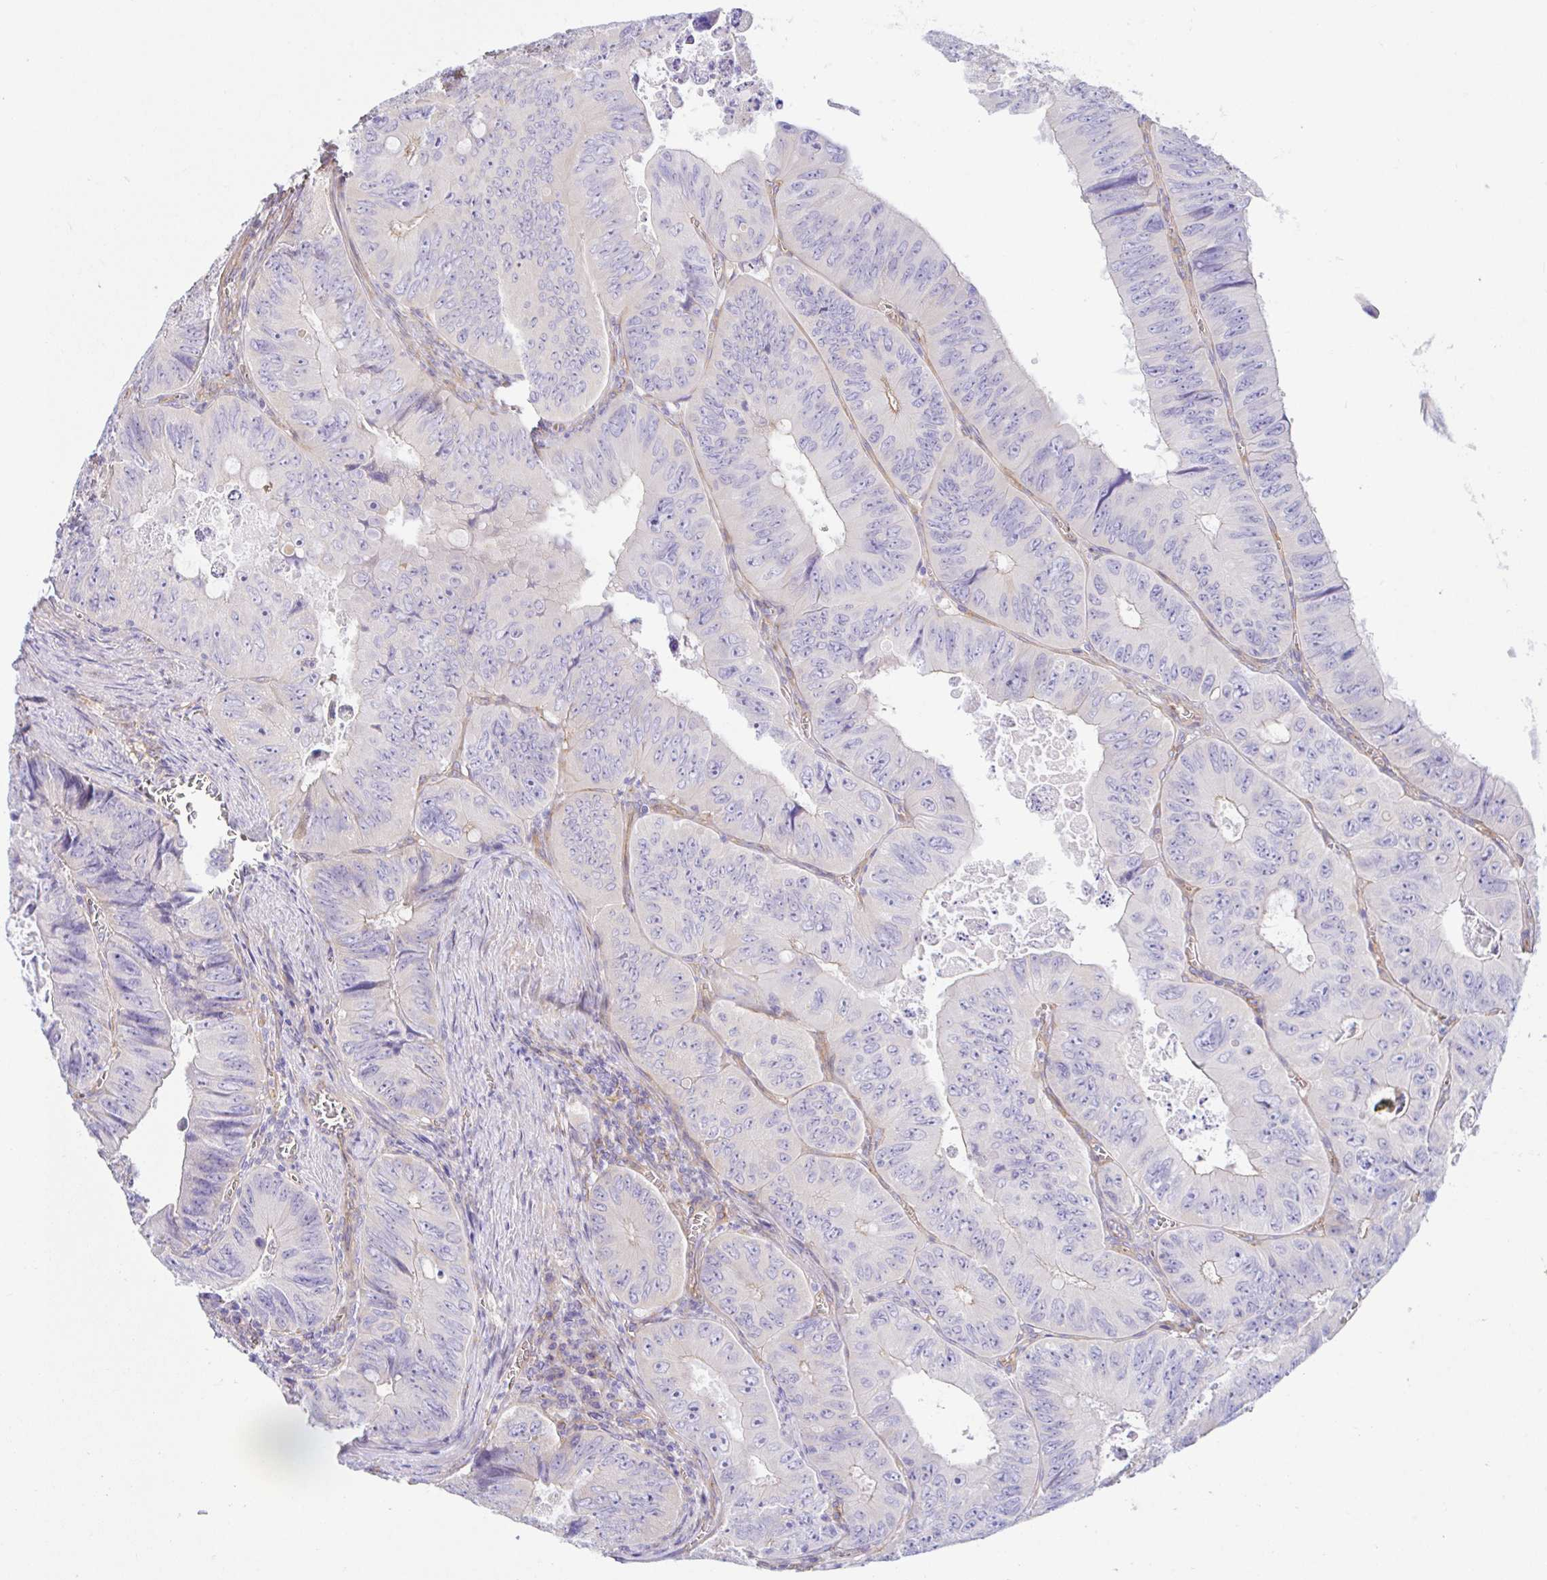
{"staining": {"intensity": "negative", "quantity": "none", "location": "none"}, "tissue": "colorectal cancer", "cell_type": "Tumor cells", "image_type": "cancer", "snomed": [{"axis": "morphology", "description": "Adenocarcinoma, NOS"}, {"axis": "topography", "description": "Colon"}], "caption": "IHC image of neoplastic tissue: human colorectal cancer (adenocarcinoma) stained with DAB (3,3'-diaminobenzidine) exhibits no significant protein expression in tumor cells. The staining is performed using DAB brown chromogen with nuclei counter-stained in using hematoxylin.", "gene": "ARL4D", "patient": {"sex": "female", "age": 84}}